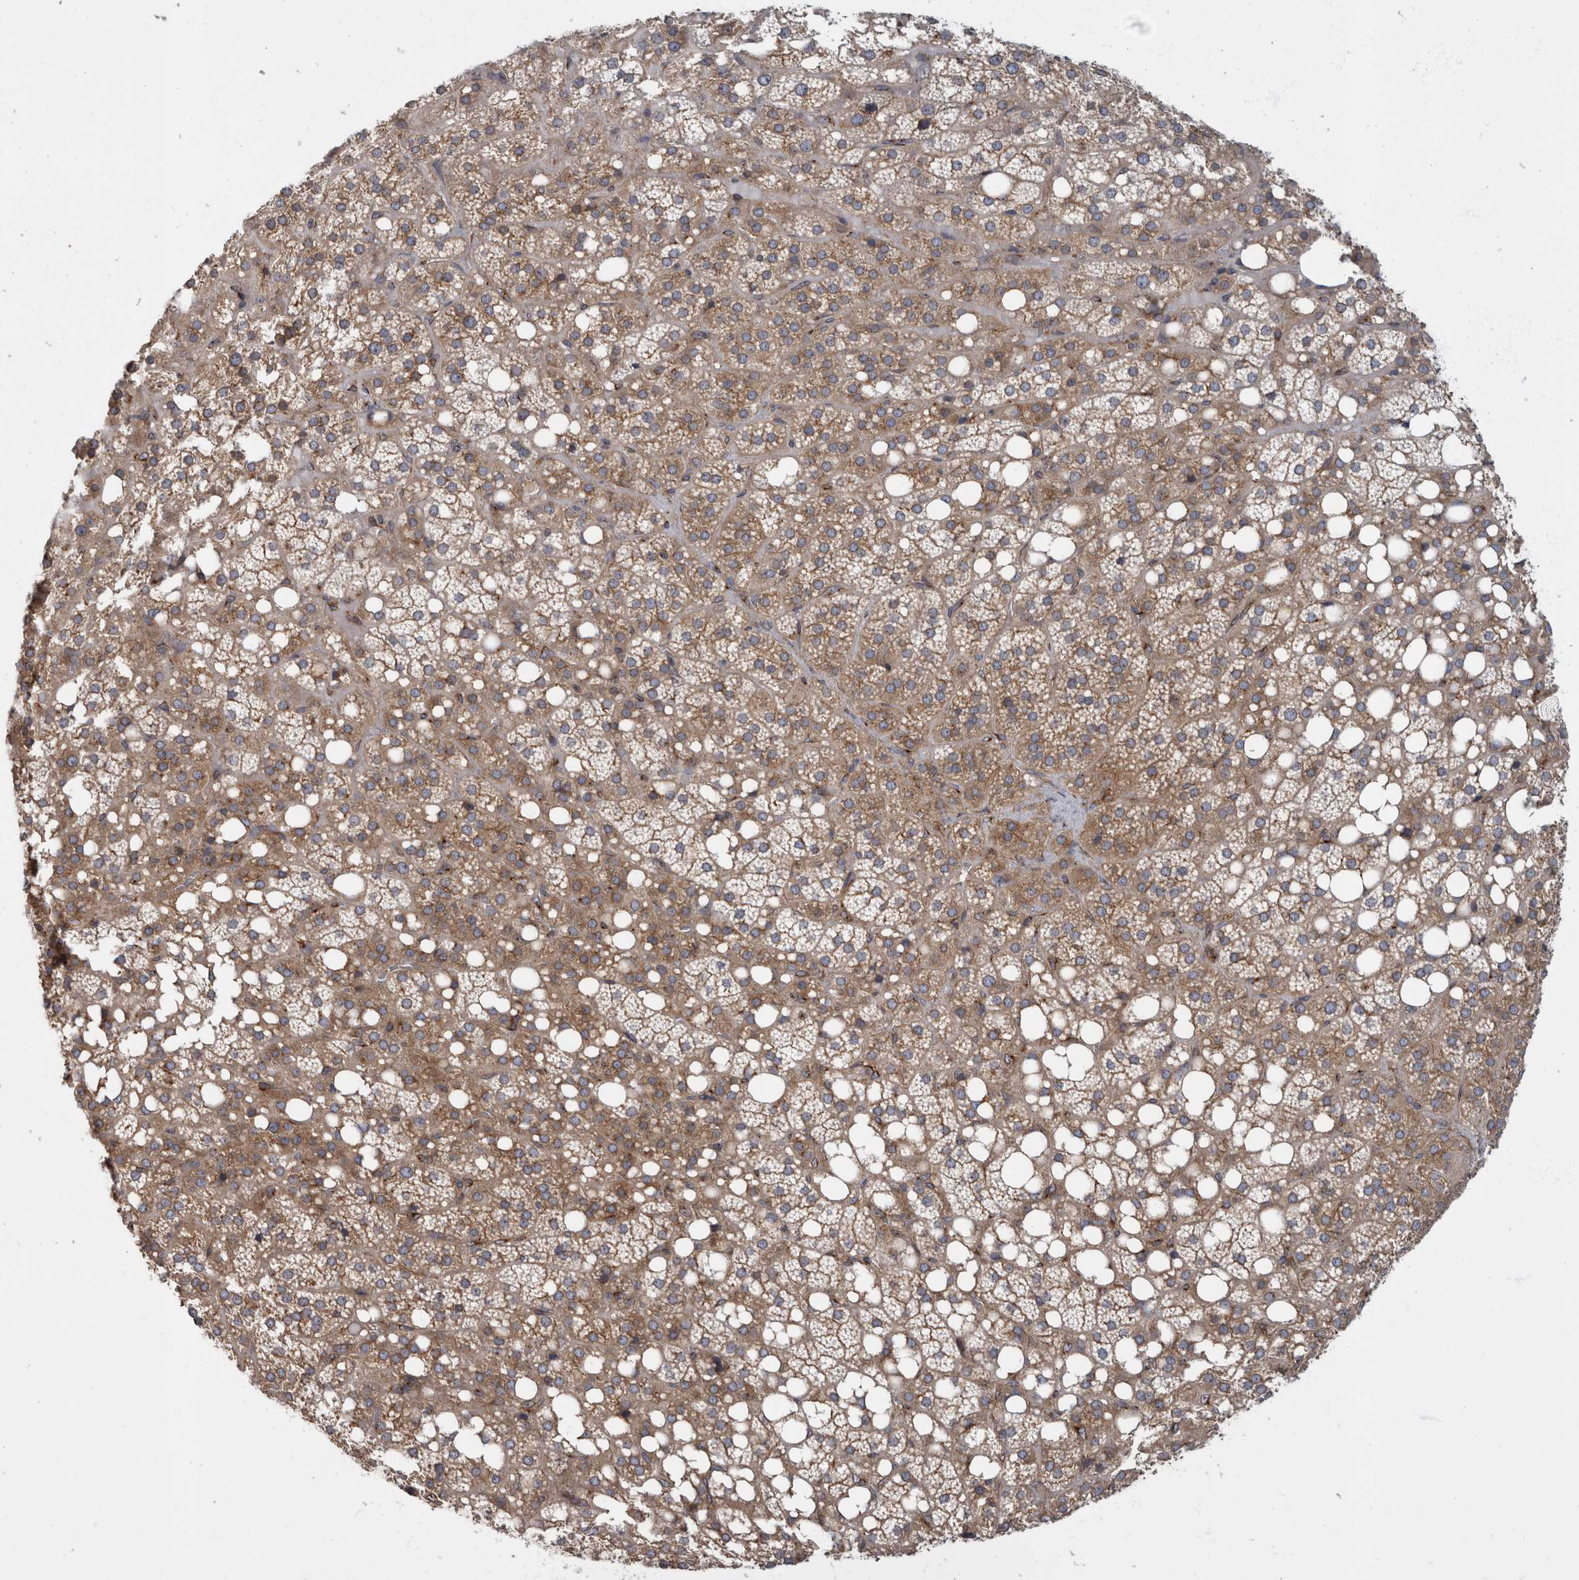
{"staining": {"intensity": "moderate", "quantity": ">75%", "location": "cytoplasmic/membranous"}, "tissue": "adrenal gland", "cell_type": "Glandular cells", "image_type": "normal", "snomed": [{"axis": "morphology", "description": "Normal tissue, NOS"}, {"axis": "topography", "description": "Adrenal gland"}], "caption": "Immunohistochemistry staining of unremarkable adrenal gland, which demonstrates medium levels of moderate cytoplasmic/membranous expression in about >75% of glandular cells indicating moderate cytoplasmic/membranous protein expression. The staining was performed using DAB (brown) for protein detection and nuclei were counterstained in hematoxylin (blue).", "gene": "HOOK3", "patient": {"sex": "female", "age": 59}}